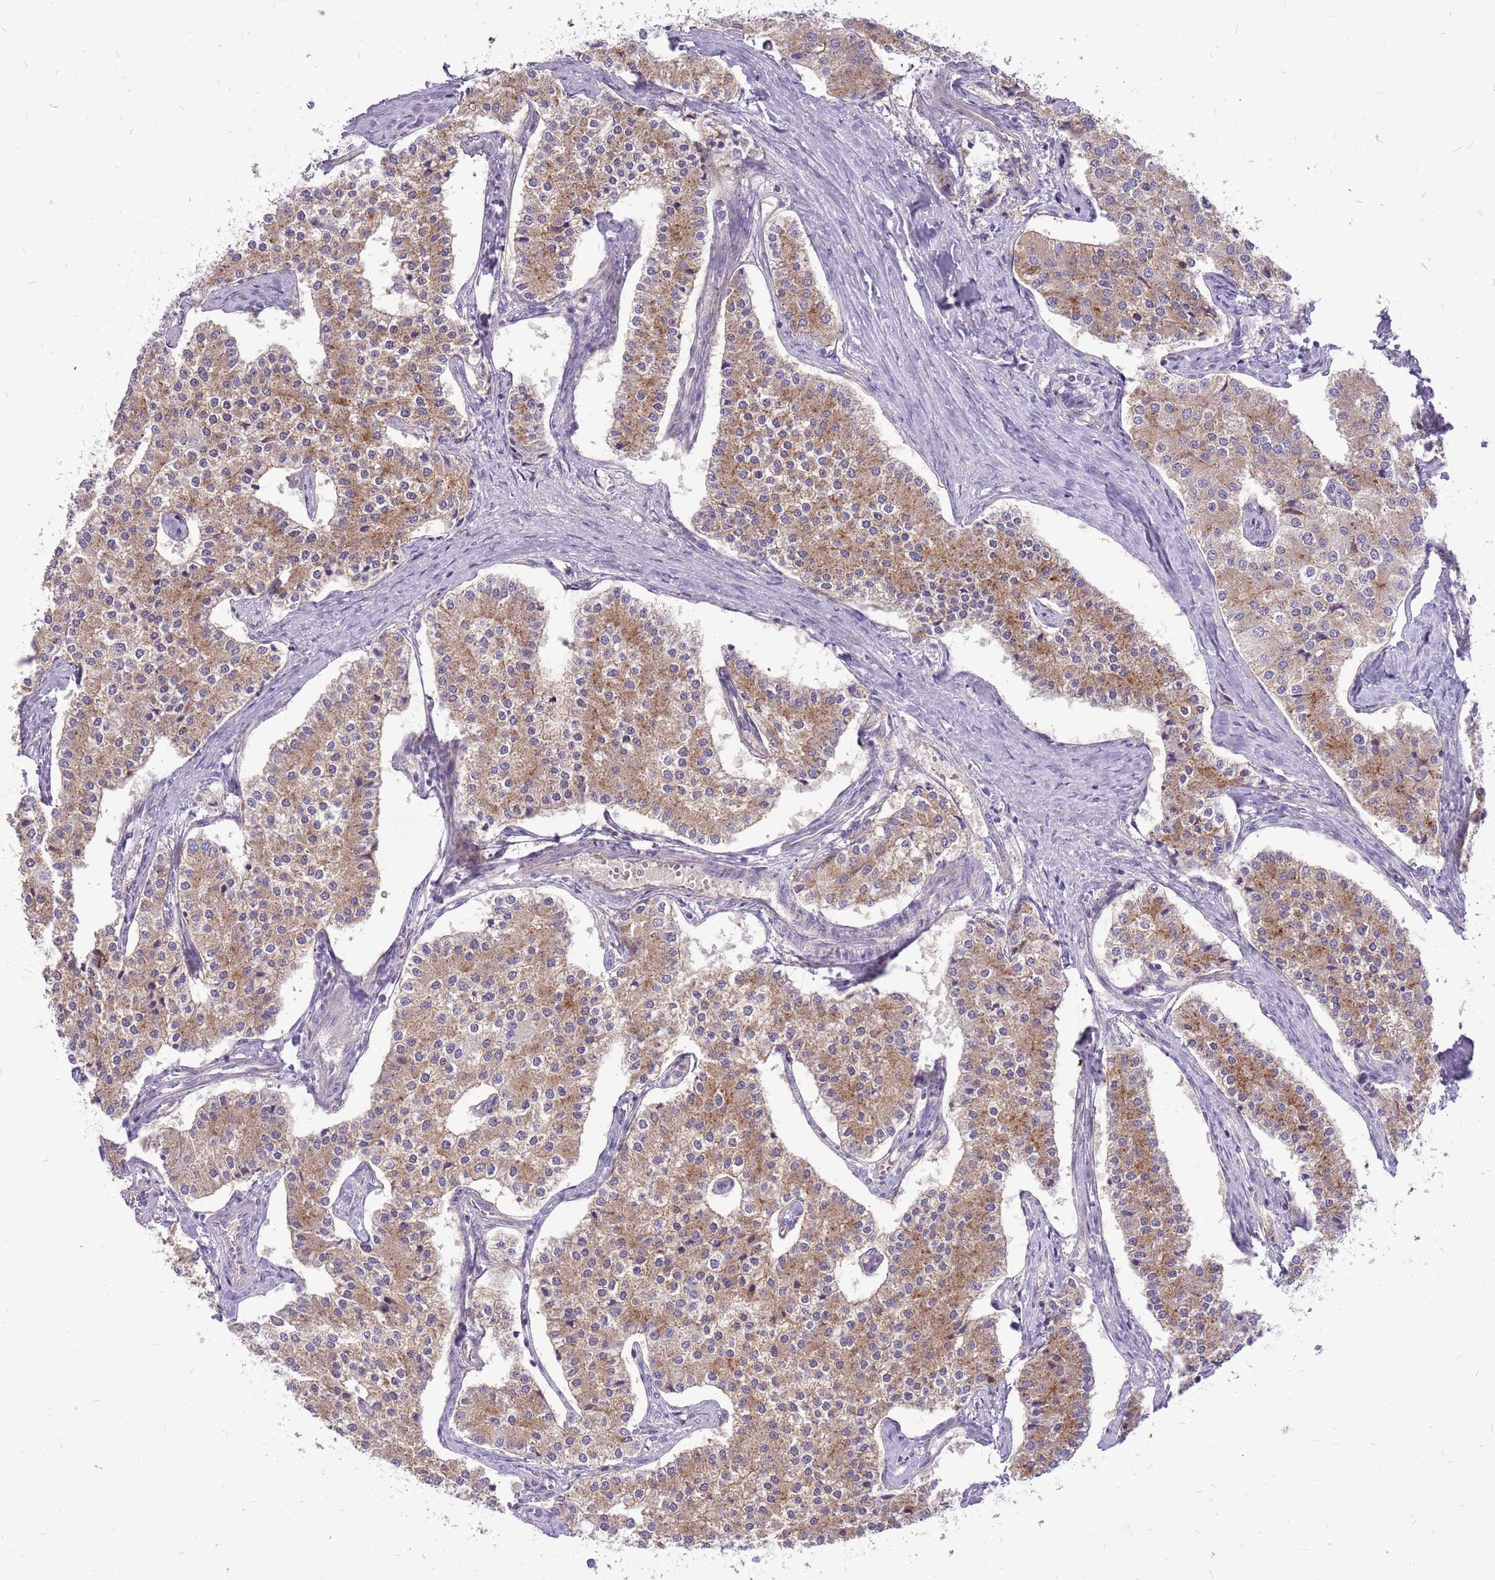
{"staining": {"intensity": "moderate", "quantity": "25%-75%", "location": "cytoplasmic/membranous"}, "tissue": "carcinoid", "cell_type": "Tumor cells", "image_type": "cancer", "snomed": [{"axis": "morphology", "description": "Carcinoid, malignant, NOS"}, {"axis": "topography", "description": "Colon"}], "caption": "Immunohistochemistry photomicrograph of neoplastic tissue: human malignant carcinoid stained using IHC shows medium levels of moderate protein expression localized specifically in the cytoplasmic/membranous of tumor cells, appearing as a cytoplasmic/membranous brown color.", "gene": "WDR90", "patient": {"sex": "female", "age": 52}}